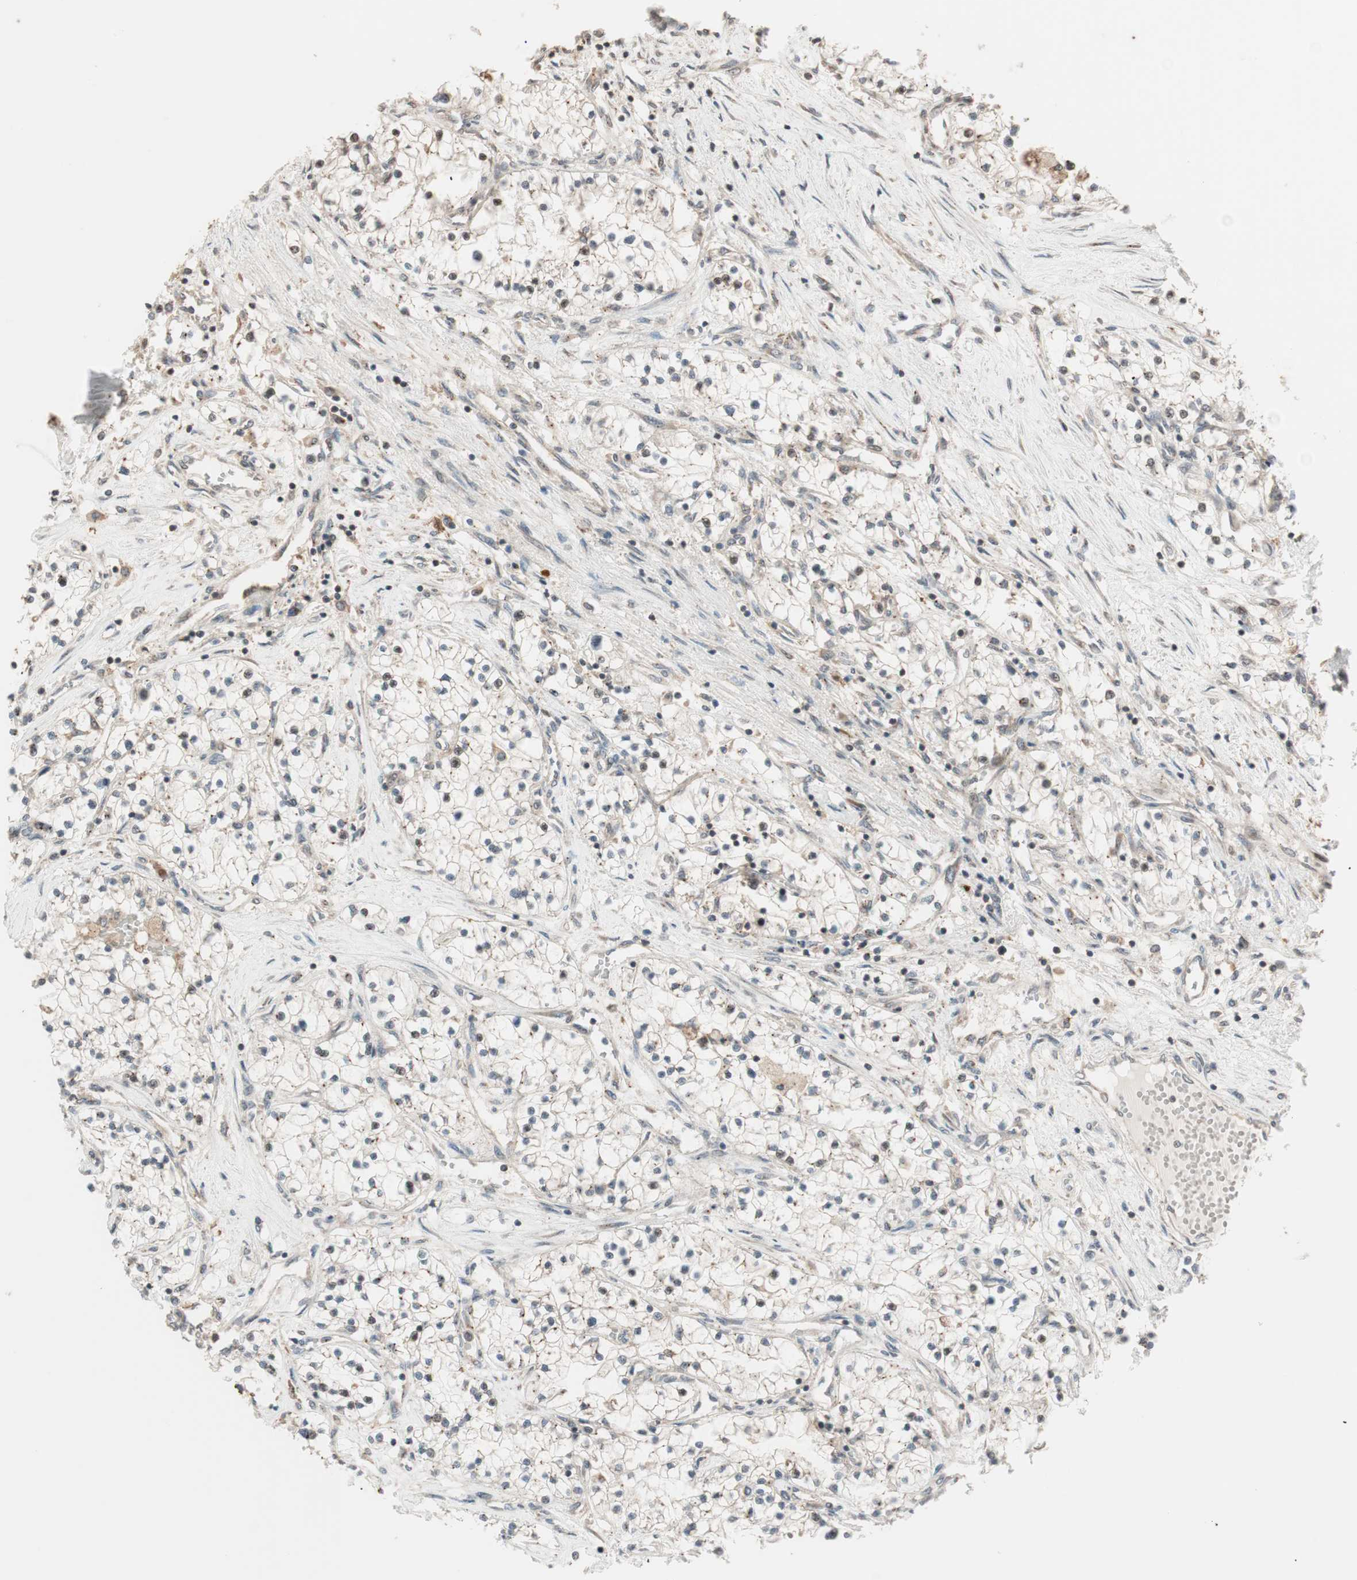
{"staining": {"intensity": "weak", "quantity": "25%-75%", "location": "cytoplasmic/membranous"}, "tissue": "renal cancer", "cell_type": "Tumor cells", "image_type": "cancer", "snomed": [{"axis": "morphology", "description": "Adenocarcinoma, NOS"}, {"axis": "topography", "description": "Kidney"}], "caption": "Immunohistochemistry (IHC) staining of renal adenocarcinoma, which reveals low levels of weak cytoplasmic/membranous expression in about 25%-75% of tumor cells indicating weak cytoplasmic/membranous protein positivity. The staining was performed using DAB (3,3'-diaminobenzidine) (brown) for protein detection and nuclei were counterstained in hematoxylin (blue).", "gene": "FBXO5", "patient": {"sex": "male", "age": 68}}